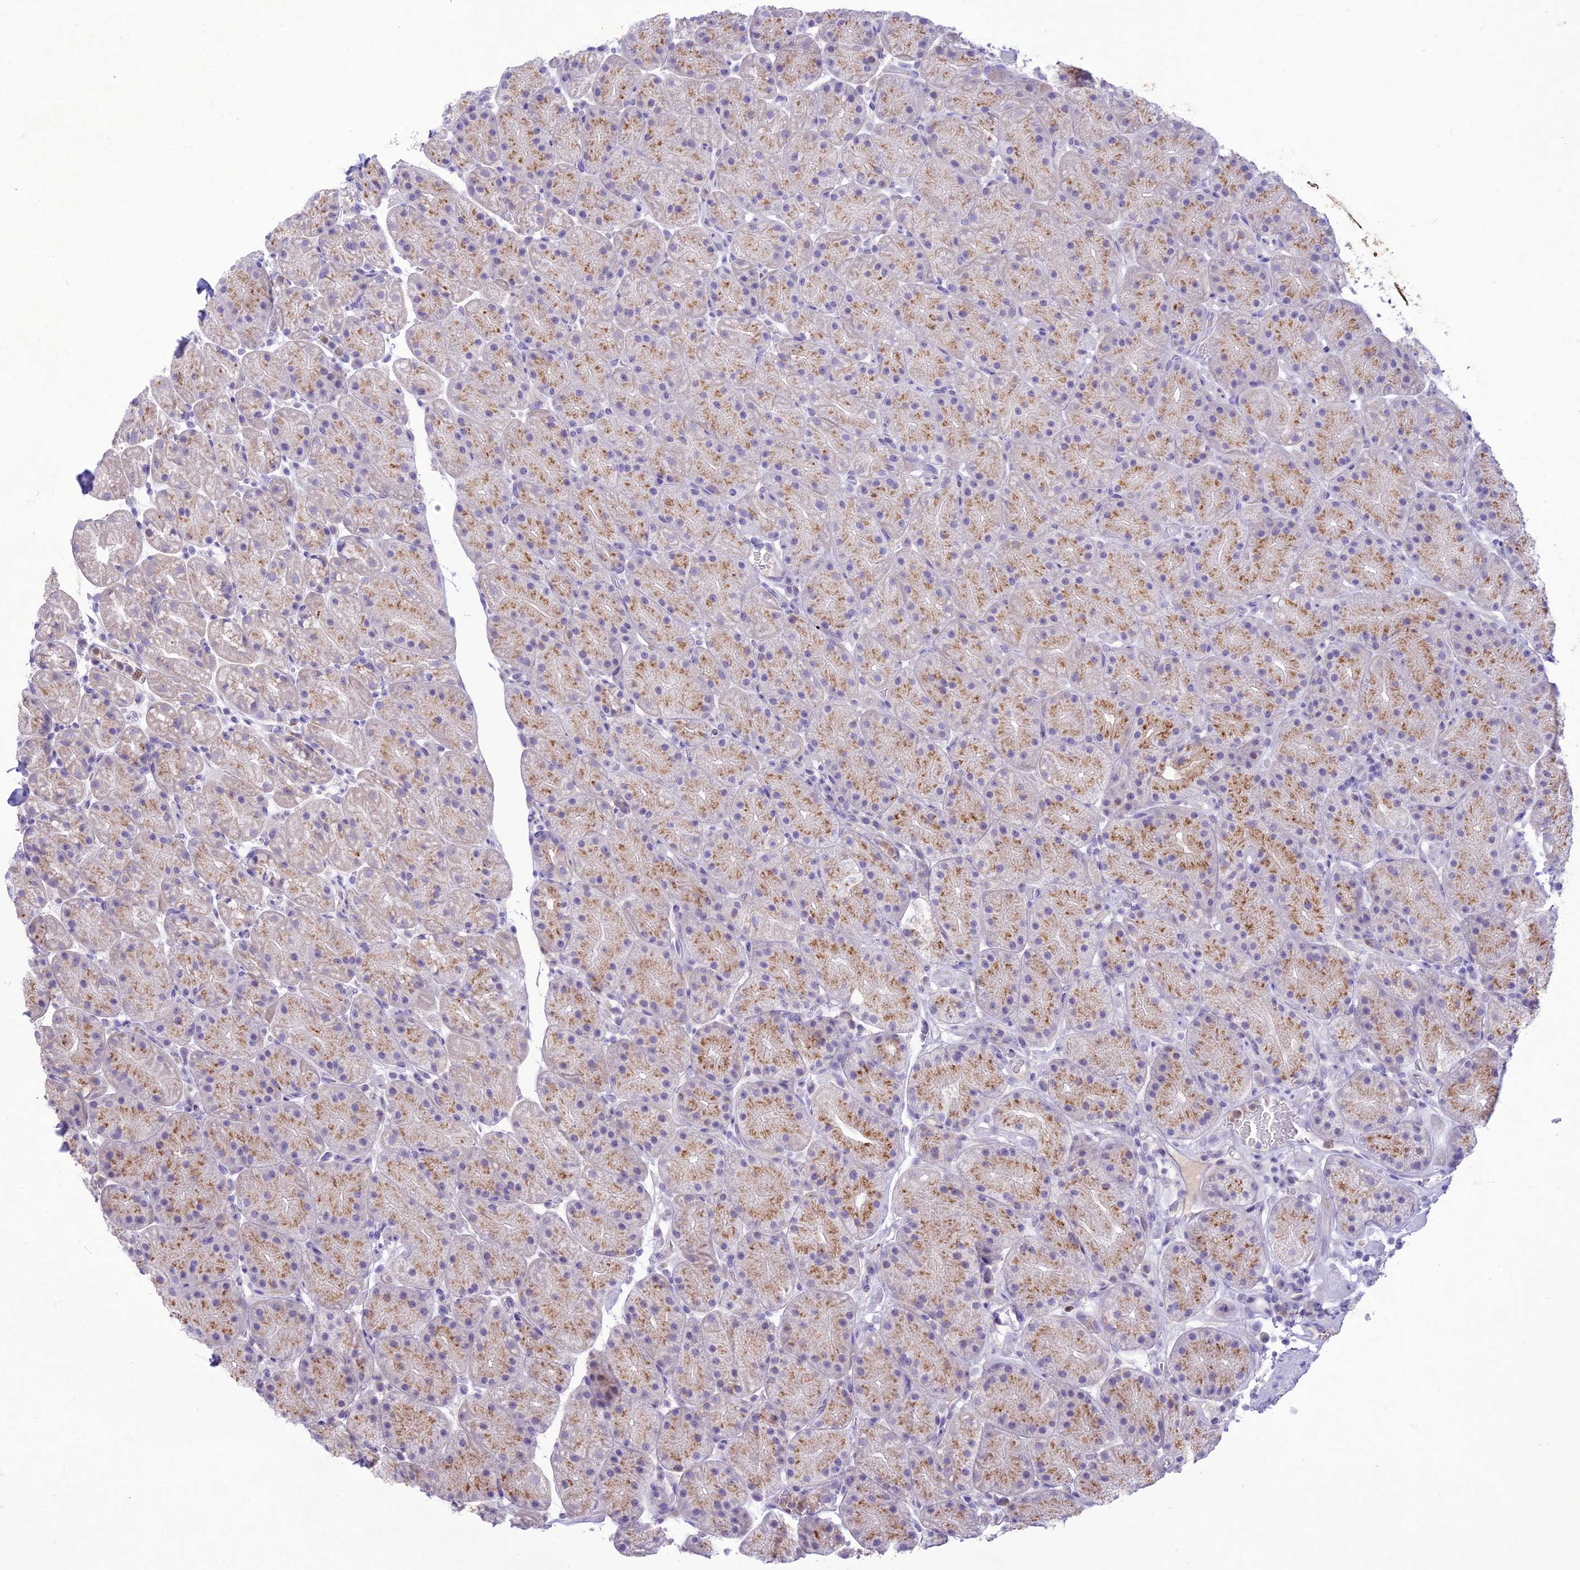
{"staining": {"intensity": "moderate", "quantity": "25%-75%", "location": "cytoplasmic/membranous"}, "tissue": "stomach", "cell_type": "Glandular cells", "image_type": "normal", "snomed": [{"axis": "morphology", "description": "Normal tissue, NOS"}, {"axis": "topography", "description": "Stomach, upper"}, {"axis": "topography", "description": "Stomach, lower"}], "caption": "Glandular cells demonstrate medium levels of moderate cytoplasmic/membranous staining in approximately 25%-75% of cells in unremarkable stomach.", "gene": "SLC13A5", "patient": {"sex": "male", "age": 67}}